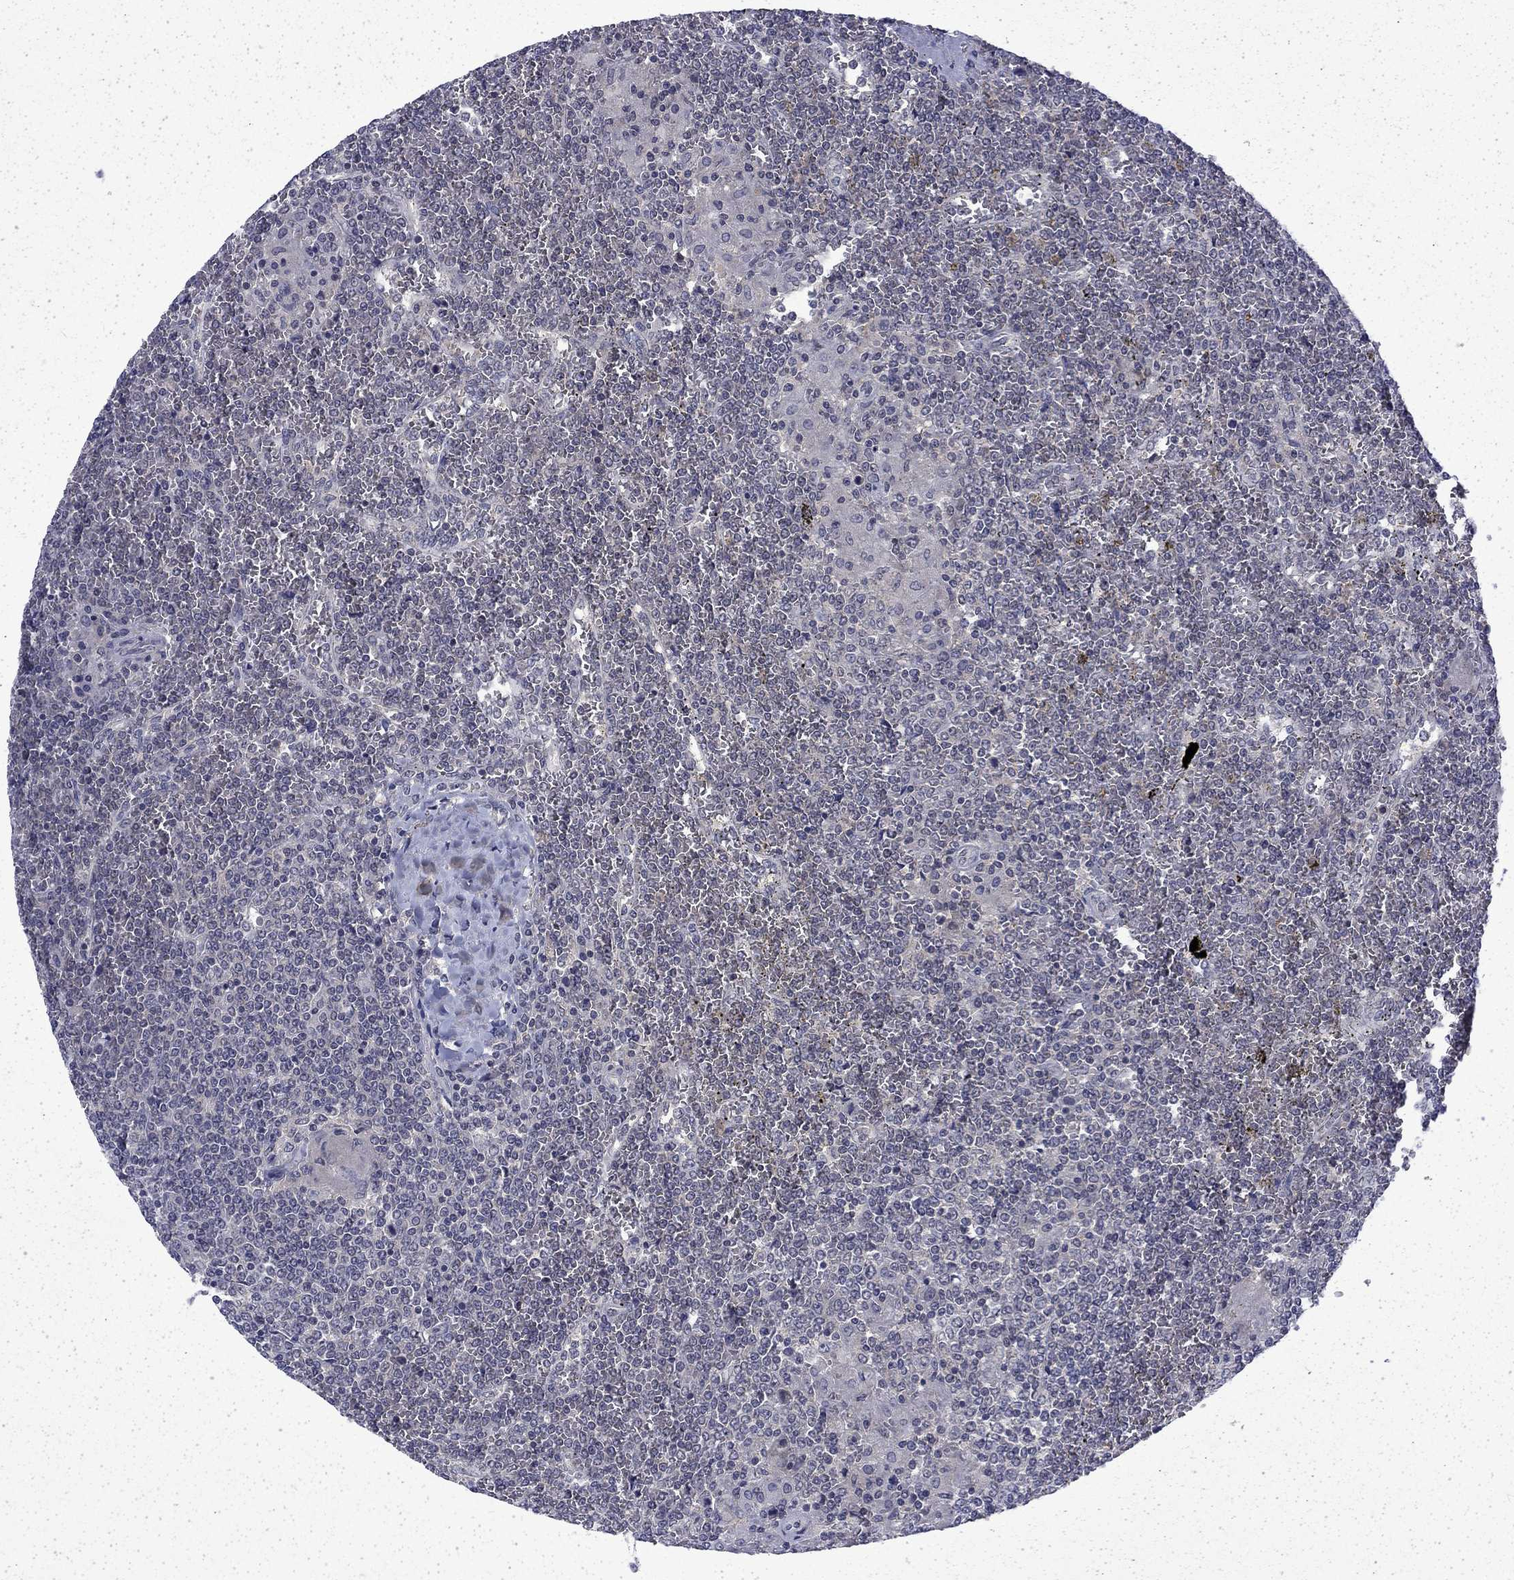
{"staining": {"intensity": "negative", "quantity": "none", "location": "none"}, "tissue": "lymphoma", "cell_type": "Tumor cells", "image_type": "cancer", "snomed": [{"axis": "morphology", "description": "Malignant lymphoma, non-Hodgkin's type, Low grade"}, {"axis": "topography", "description": "Spleen"}], "caption": "High power microscopy histopathology image of an immunohistochemistry histopathology image of malignant lymphoma, non-Hodgkin's type (low-grade), revealing no significant staining in tumor cells.", "gene": "CHAT", "patient": {"sex": "female", "age": 19}}